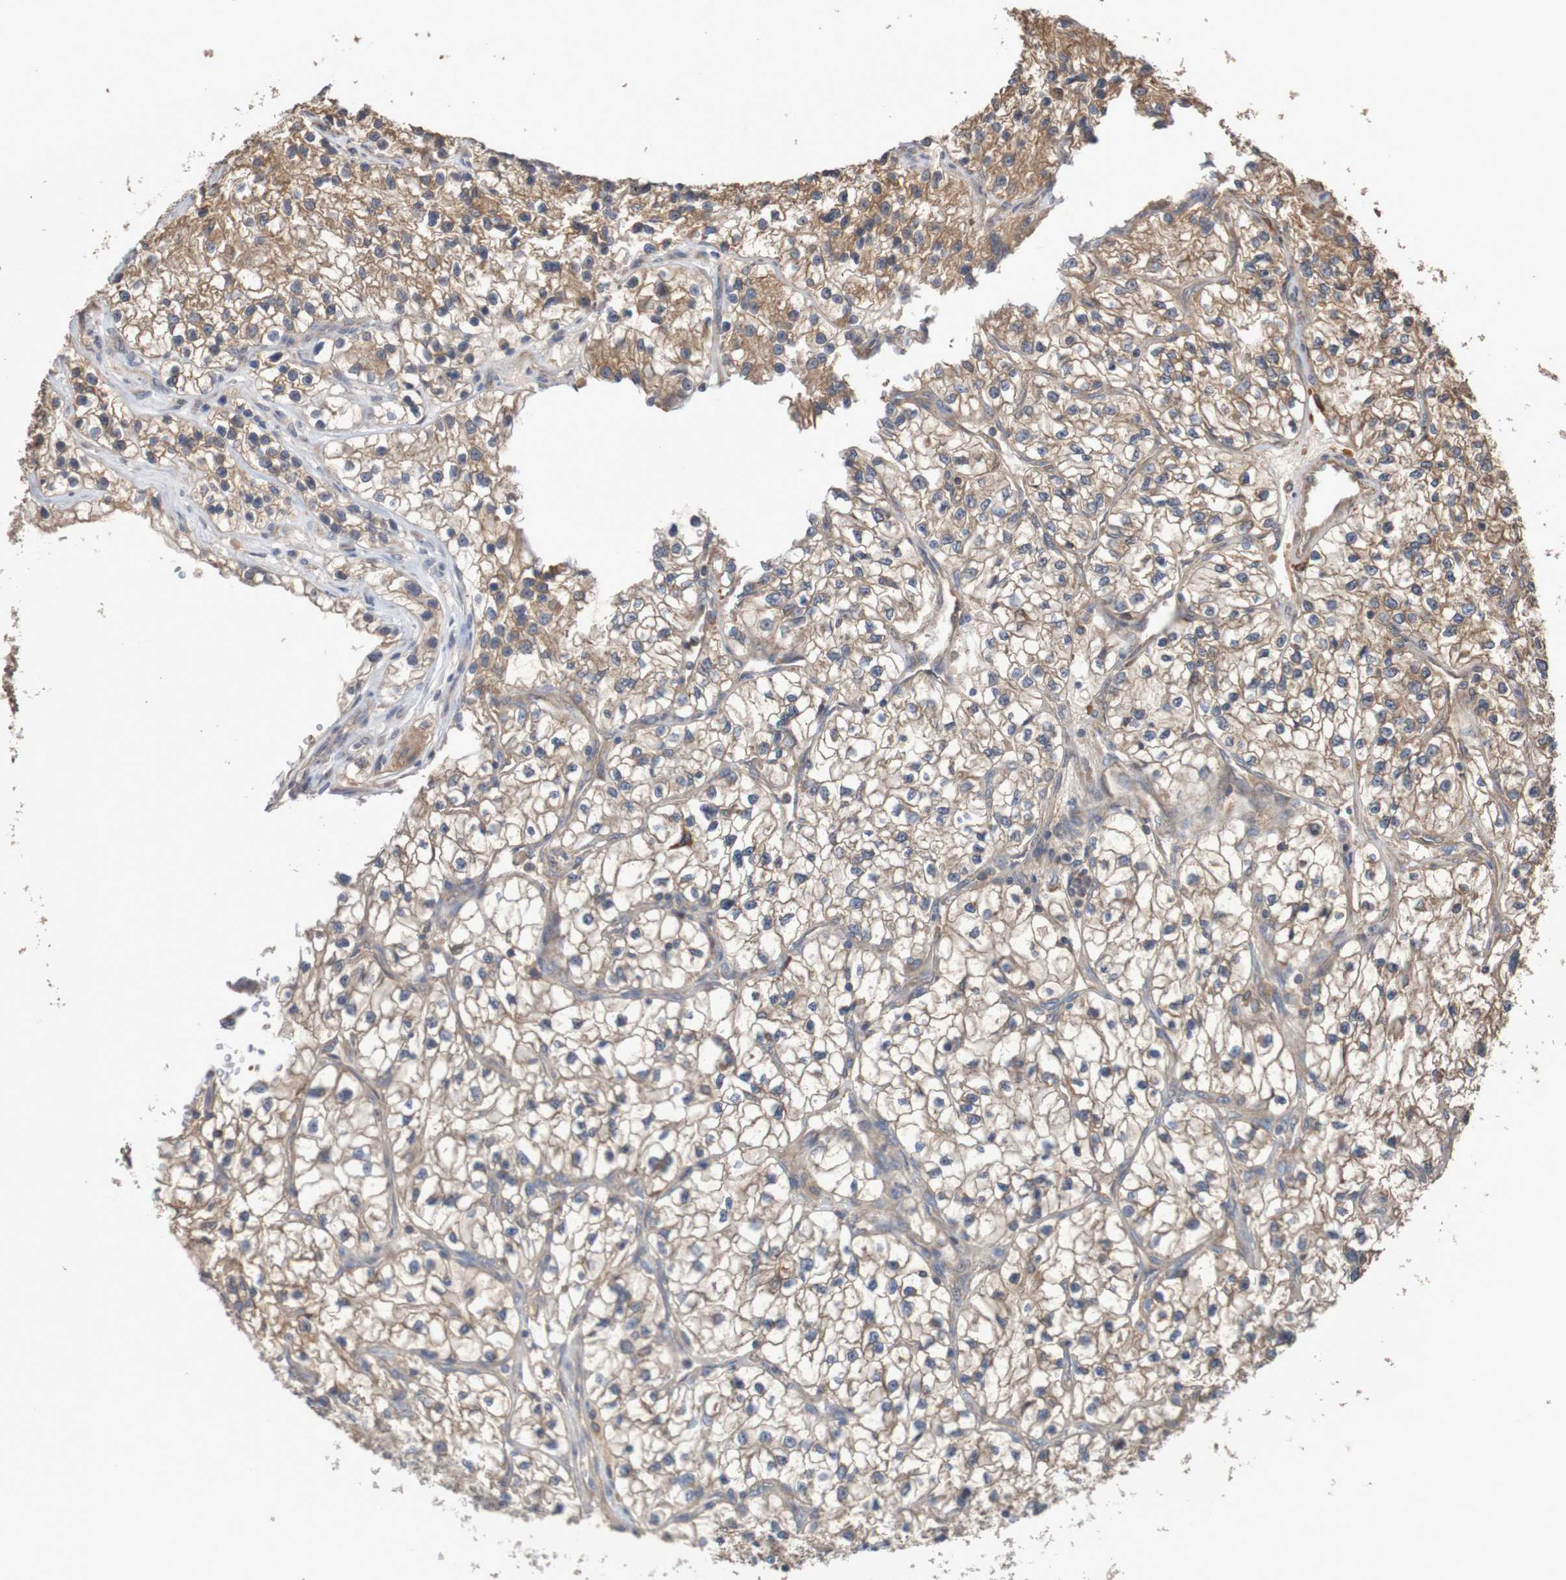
{"staining": {"intensity": "moderate", "quantity": "25%-75%", "location": "cytoplasmic/membranous"}, "tissue": "renal cancer", "cell_type": "Tumor cells", "image_type": "cancer", "snomed": [{"axis": "morphology", "description": "Adenocarcinoma, NOS"}, {"axis": "topography", "description": "Kidney"}], "caption": "Immunohistochemistry image of neoplastic tissue: human renal adenocarcinoma stained using immunohistochemistry displays medium levels of moderate protein expression localized specifically in the cytoplasmic/membranous of tumor cells, appearing as a cytoplasmic/membranous brown color.", "gene": "PHYH", "patient": {"sex": "female", "age": 57}}